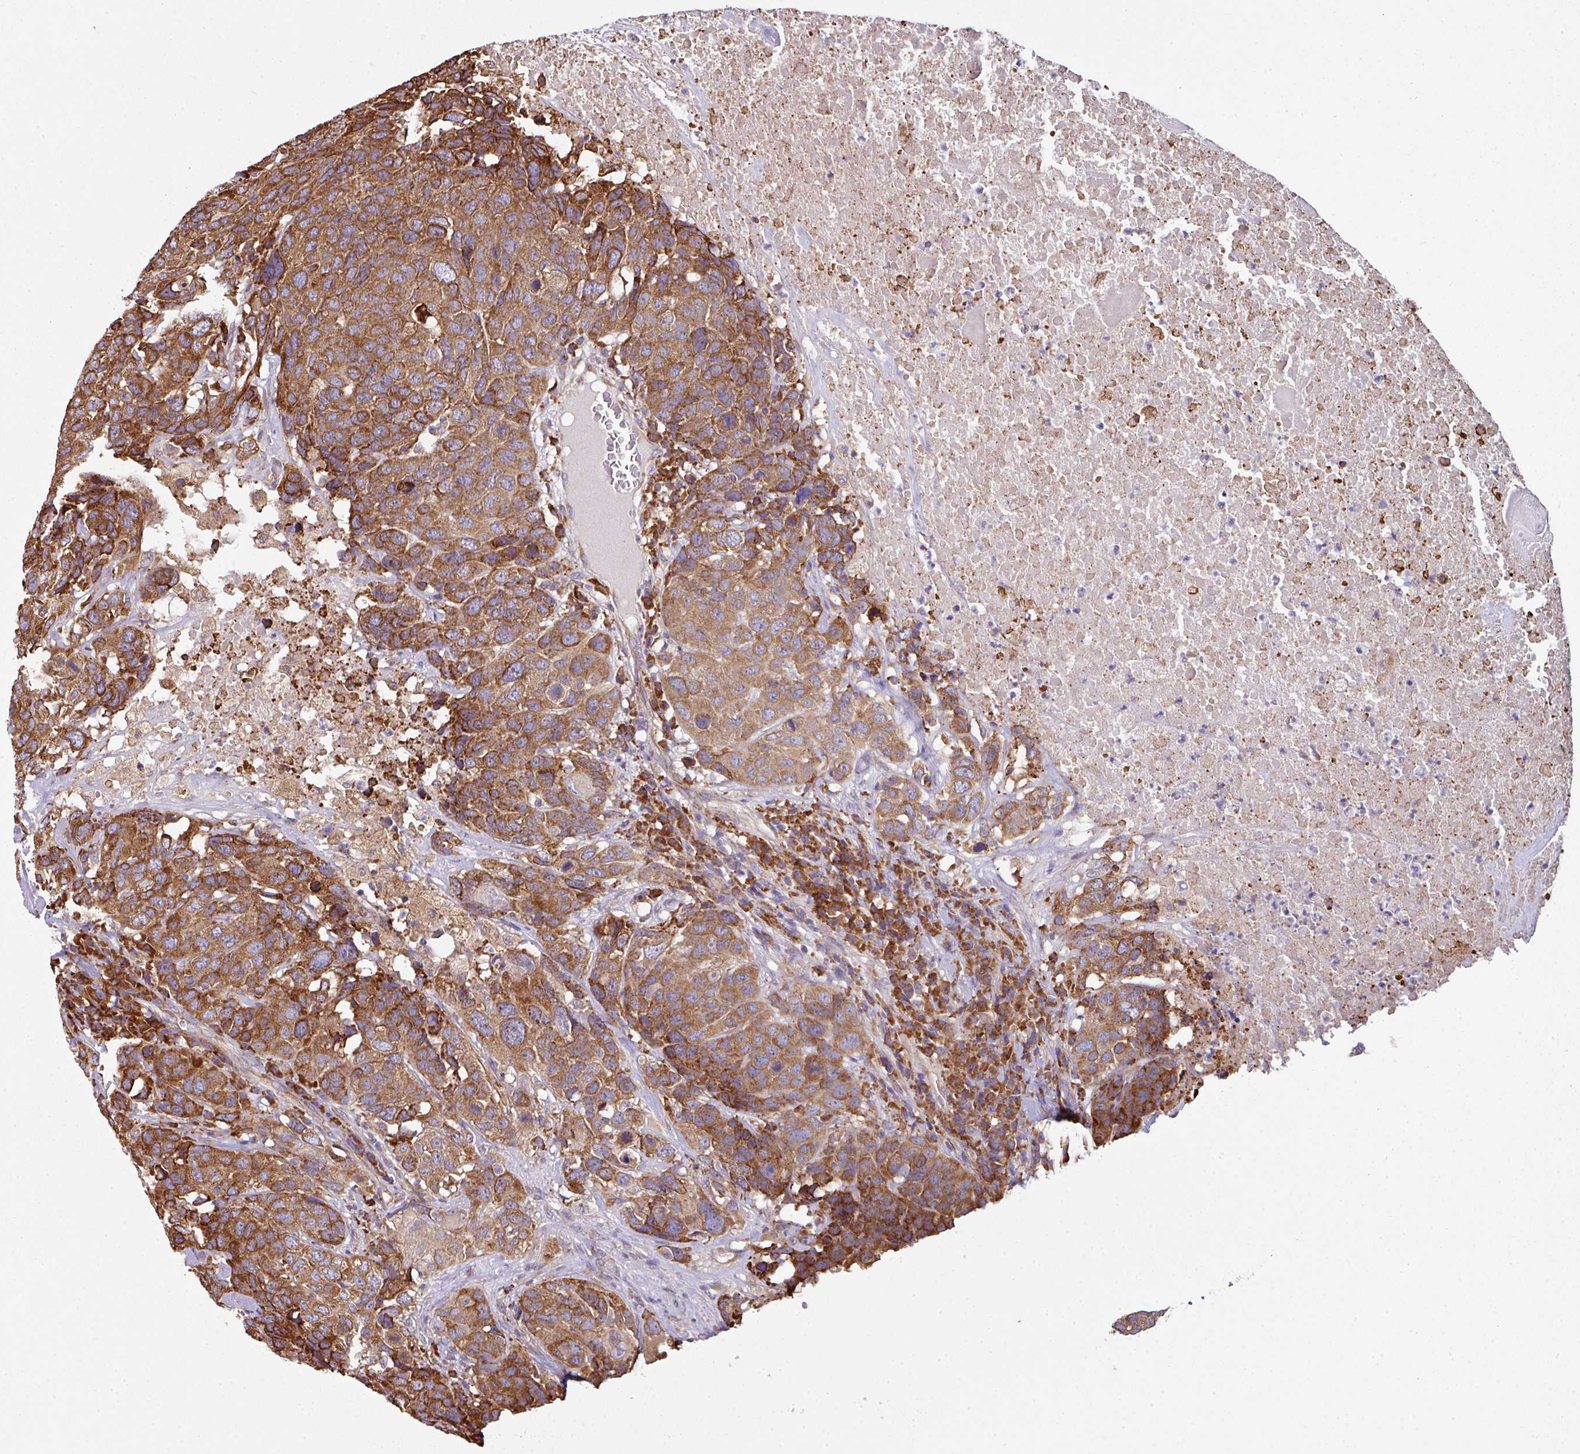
{"staining": {"intensity": "moderate", "quantity": ">75%", "location": "cytoplasmic/membranous"}, "tissue": "head and neck cancer", "cell_type": "Tumor cells", "image_type": "cancer", "snomed": [{"axis": "morphology", "description": "Squamous cell carcinoma, NOS"}, {"axis": "topography", "description": "Head-Neck"}], "caption": "Head and neck cancer (squamous cell carcinoma) tissue shows moderate cytoplasmic/membranous staining in about >75% of tumor cells", "gene": "FAT4", "patient": {"sex": "male", "age": 66}}